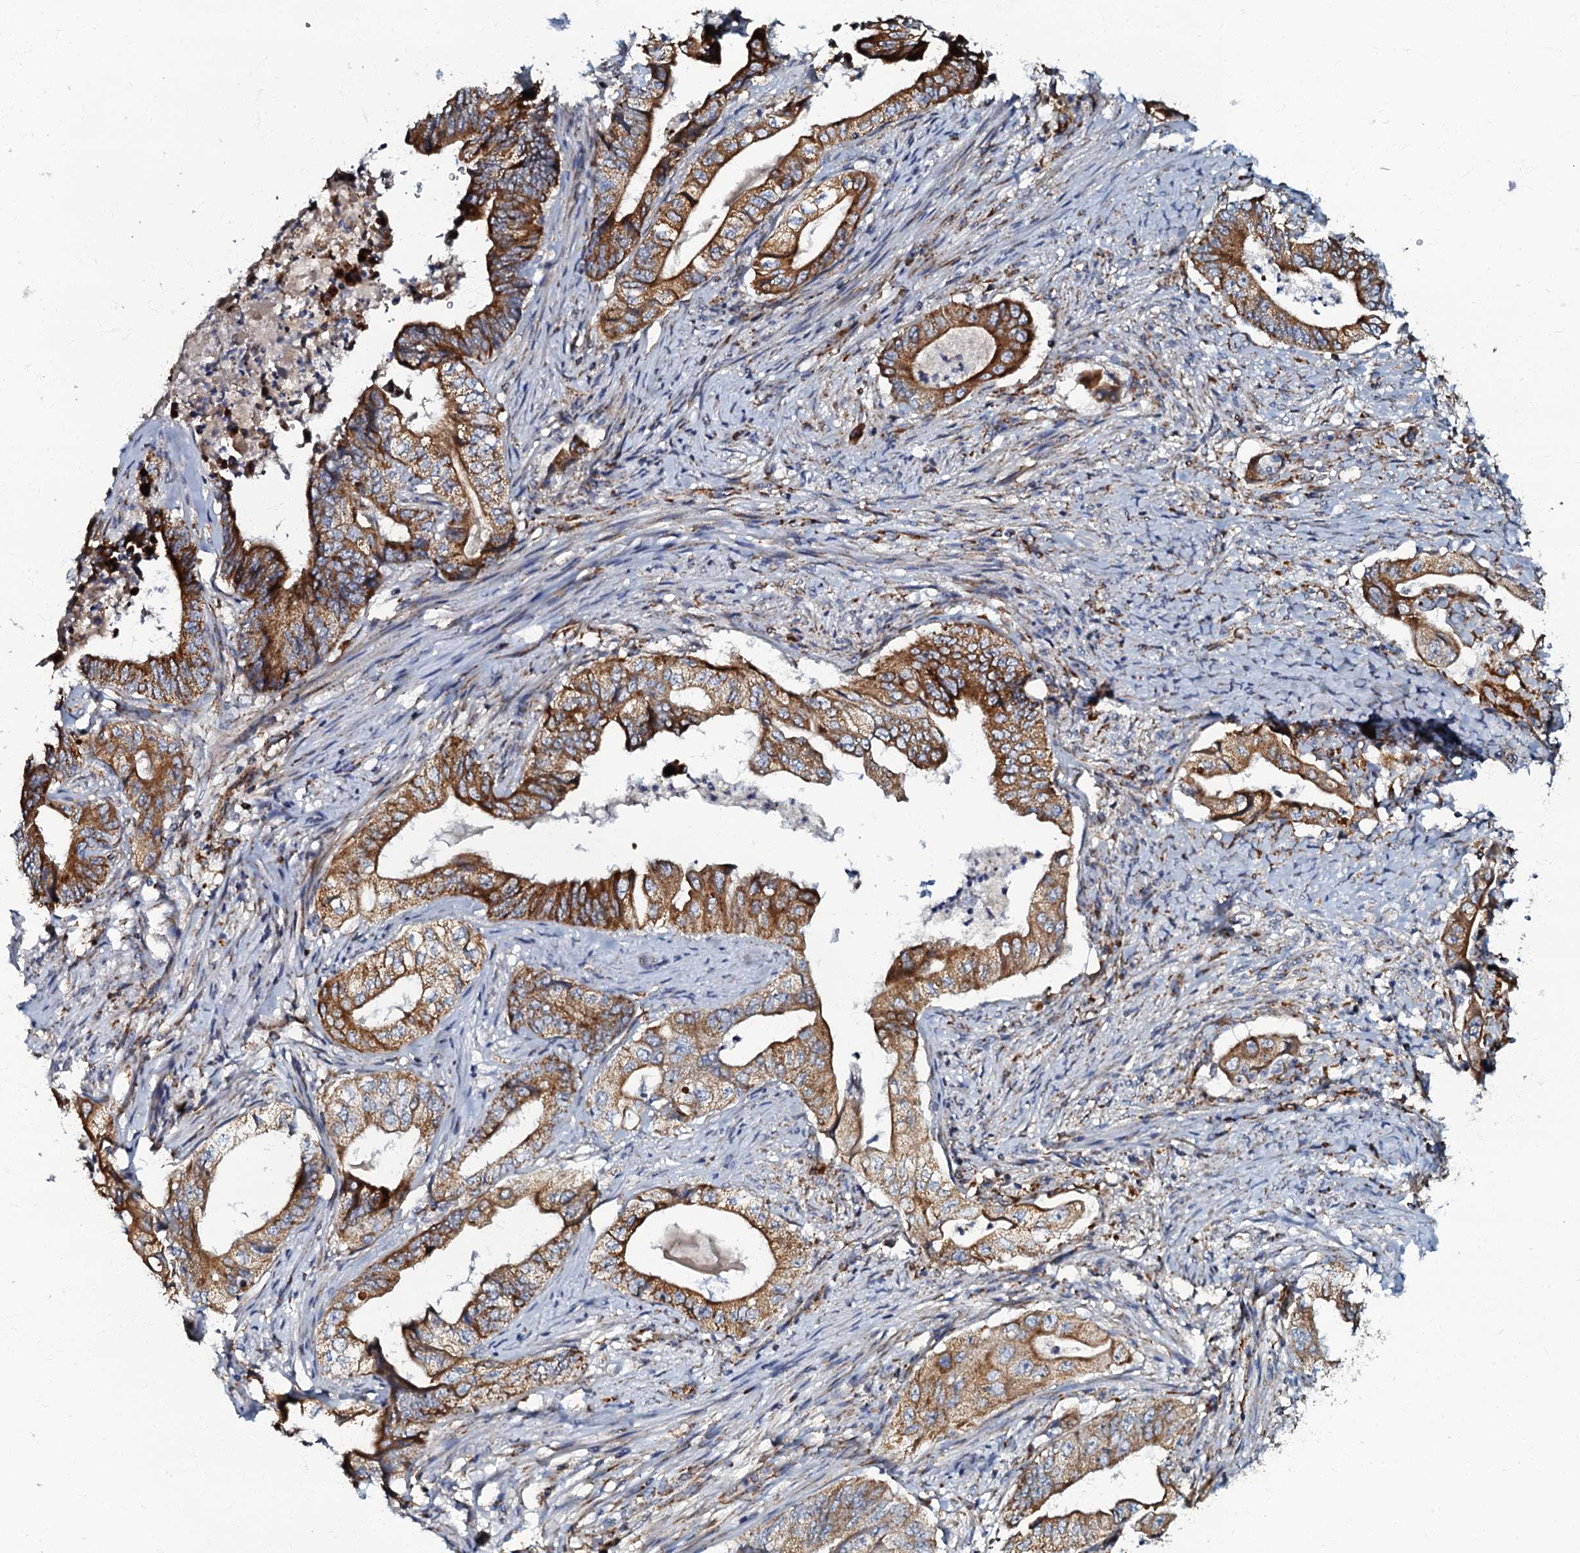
{"staining": {"intensity": "strong", "quantity": ">75%", "location": "cytoplasmic/membranous"}, "tissue": "stomach cancer", "cell_type": "Tumor cells", "image_type": "cancer", "snomed": [{"axis": "morphology", "description": "Adenocarcinoma, NOS"}, {"axis": "topography", "description": "Stomach"}], "caption": "Brown immunohistochemical staining in stomach adenocarcinoma demonstrates strong cytoplasmic/membranous expression in about >75% of tumor cells.", "gene": "NDUFA12", "patient": {"sex": "female", "age": 73}}